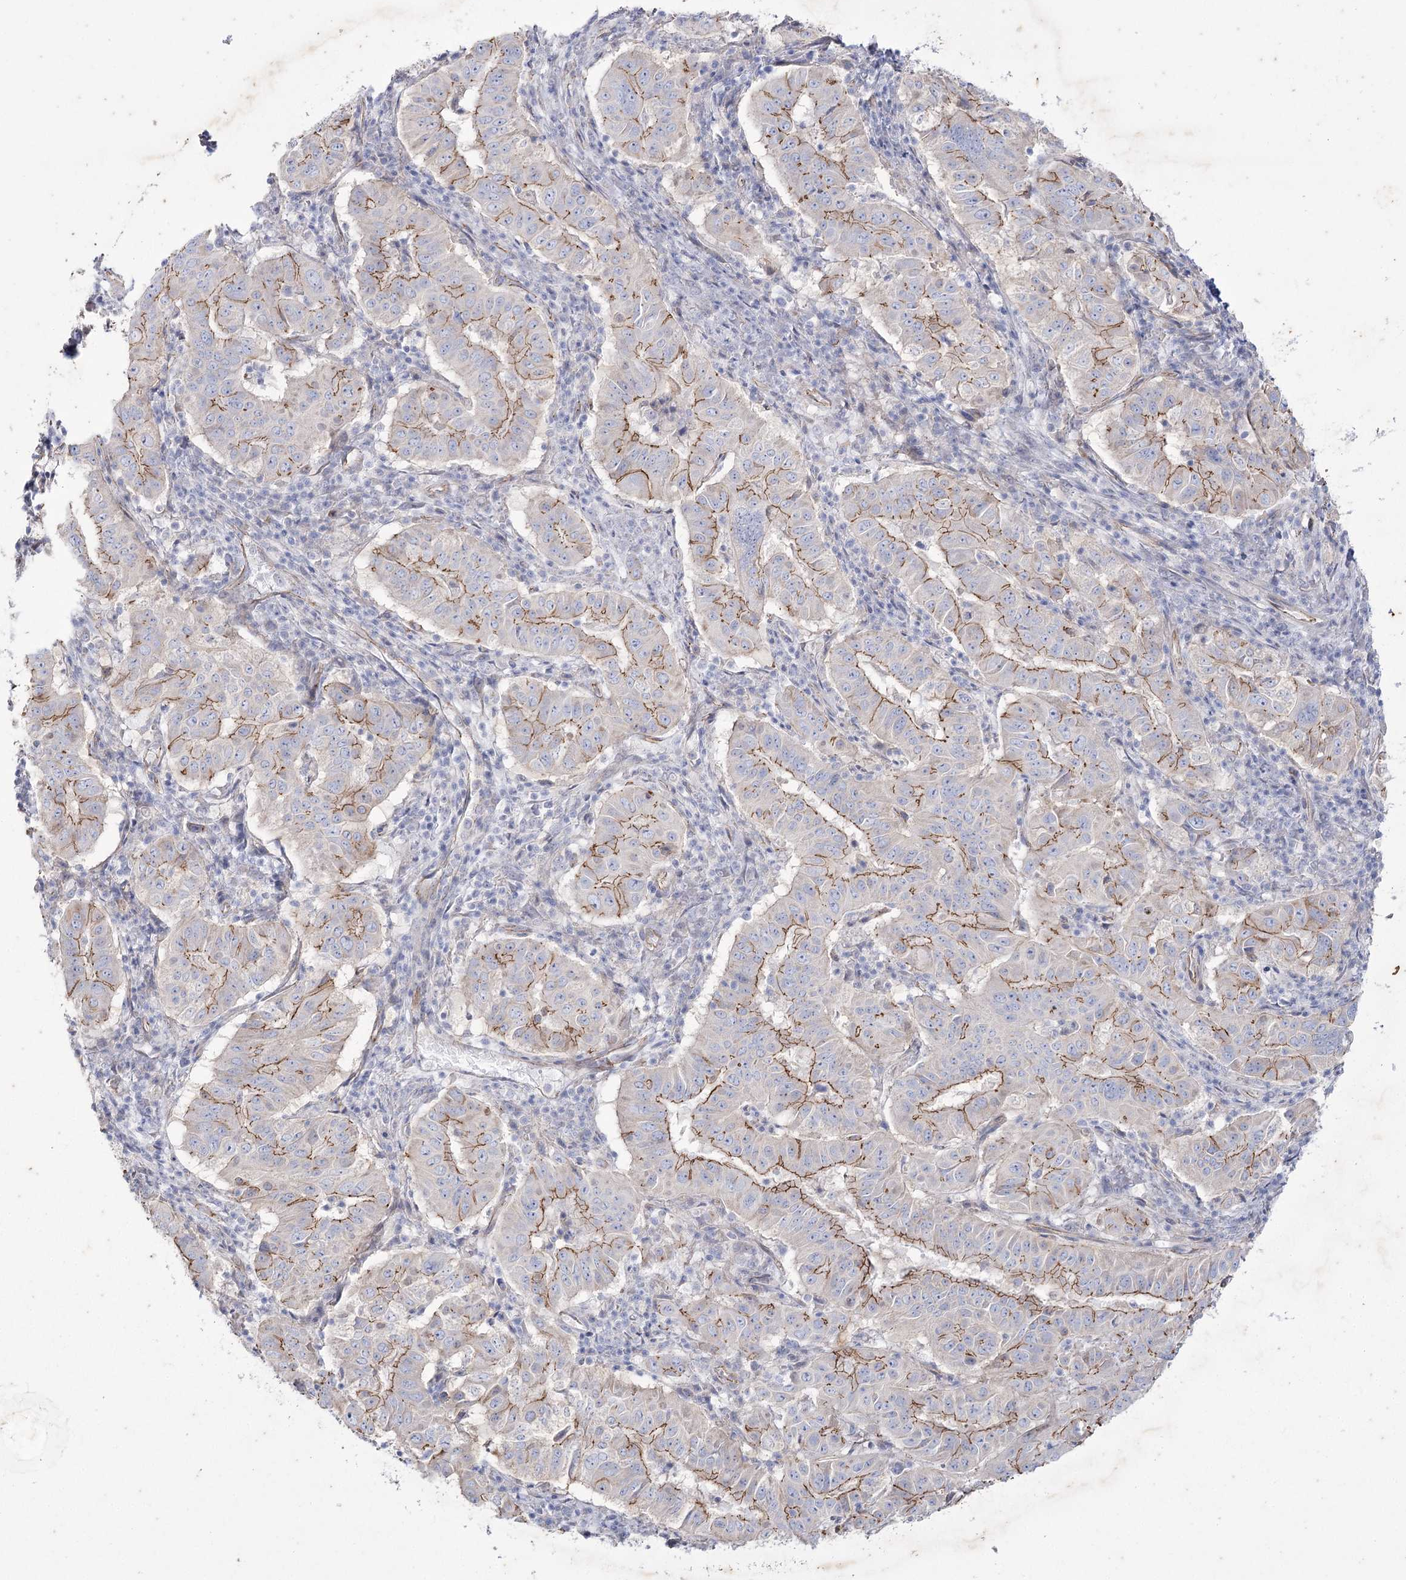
{"staining": {"intensity": "moderate", "quantity": ">75%", "location": "cytoplasmic/membranous"}, "tissue": "pancreatic cancer", "cell_type": "Tumor cells", "image_type": "cancer", "snomed": [{"axis": "morphology", "description": "Adenocarcinoma, NOS"}, {"axis": "topography", "description": "Pancreas"}], "caption": "A micrograph showing moderate cytoplasmic/membranous staining in approximately >75% of tumor cells in pancreatic cancer (adenocarcinoma), as visualized by brown immunohistochemical staining.", "gene": "LDLRAD3", "patient": {"sex": "male", "age": 63}}